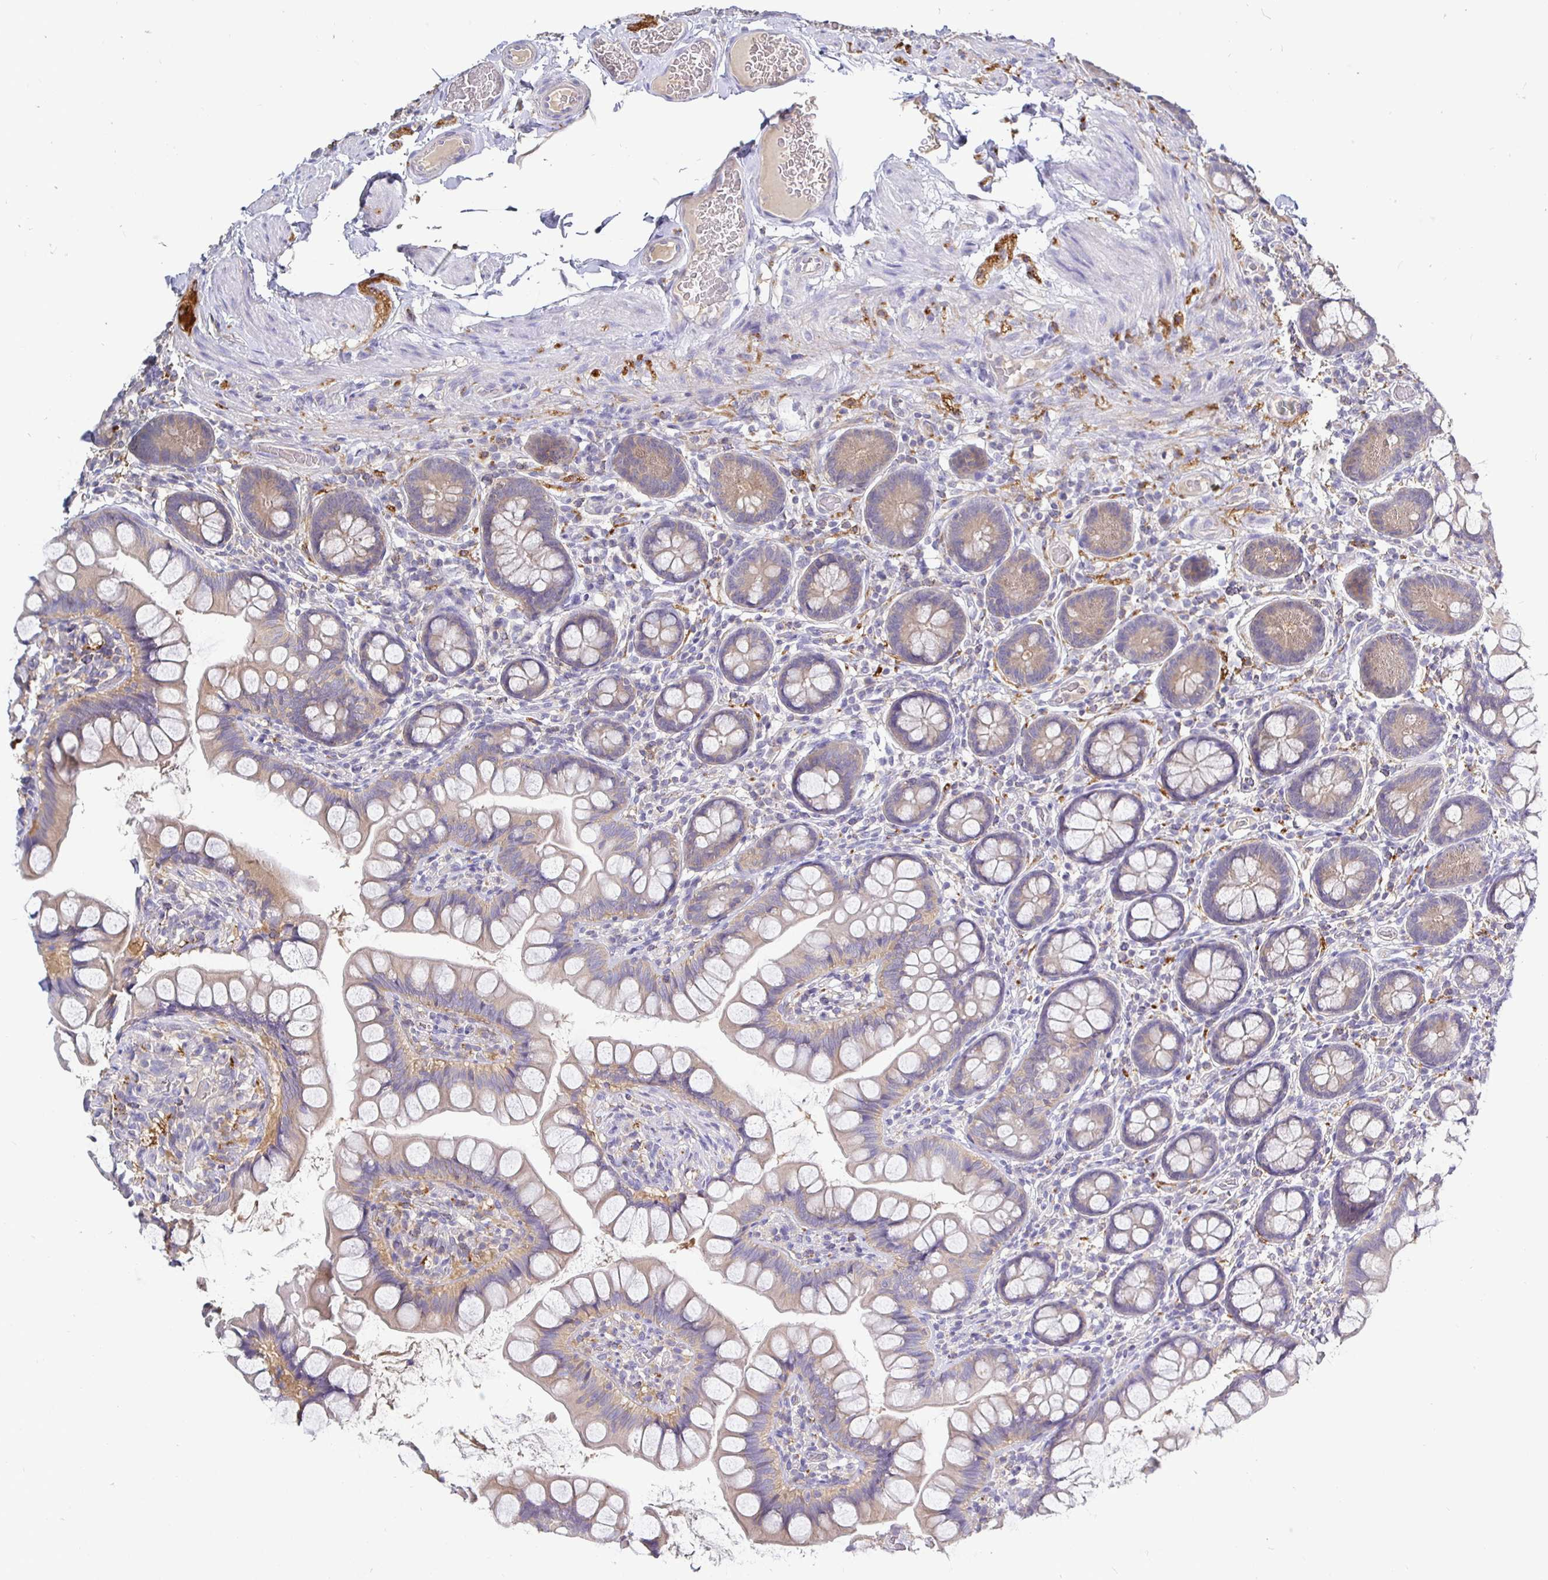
{"staining": {"intensity": "weak", "quantity": "<25%", "location": "cytoplasmic/membranous"}, "tissue": "small intestine", "cell_type": "Glandular cells", "image_type": "normal", "snomed": [{"axis": "morphology", "description": "Normal tissue, NOS"}, {"axis": "topography", "description": "Small intestine"}], "caption": "An immunohistochemistry (IHC) histopathology image of benign small intestine is shown. There is no staining in glandular cells of small intestine. (DAB (3,3'-diaminobenzidine) IHC, high magnification).", "gene": "KIF21A", "patient": {"sex": "male", "age": 70}}